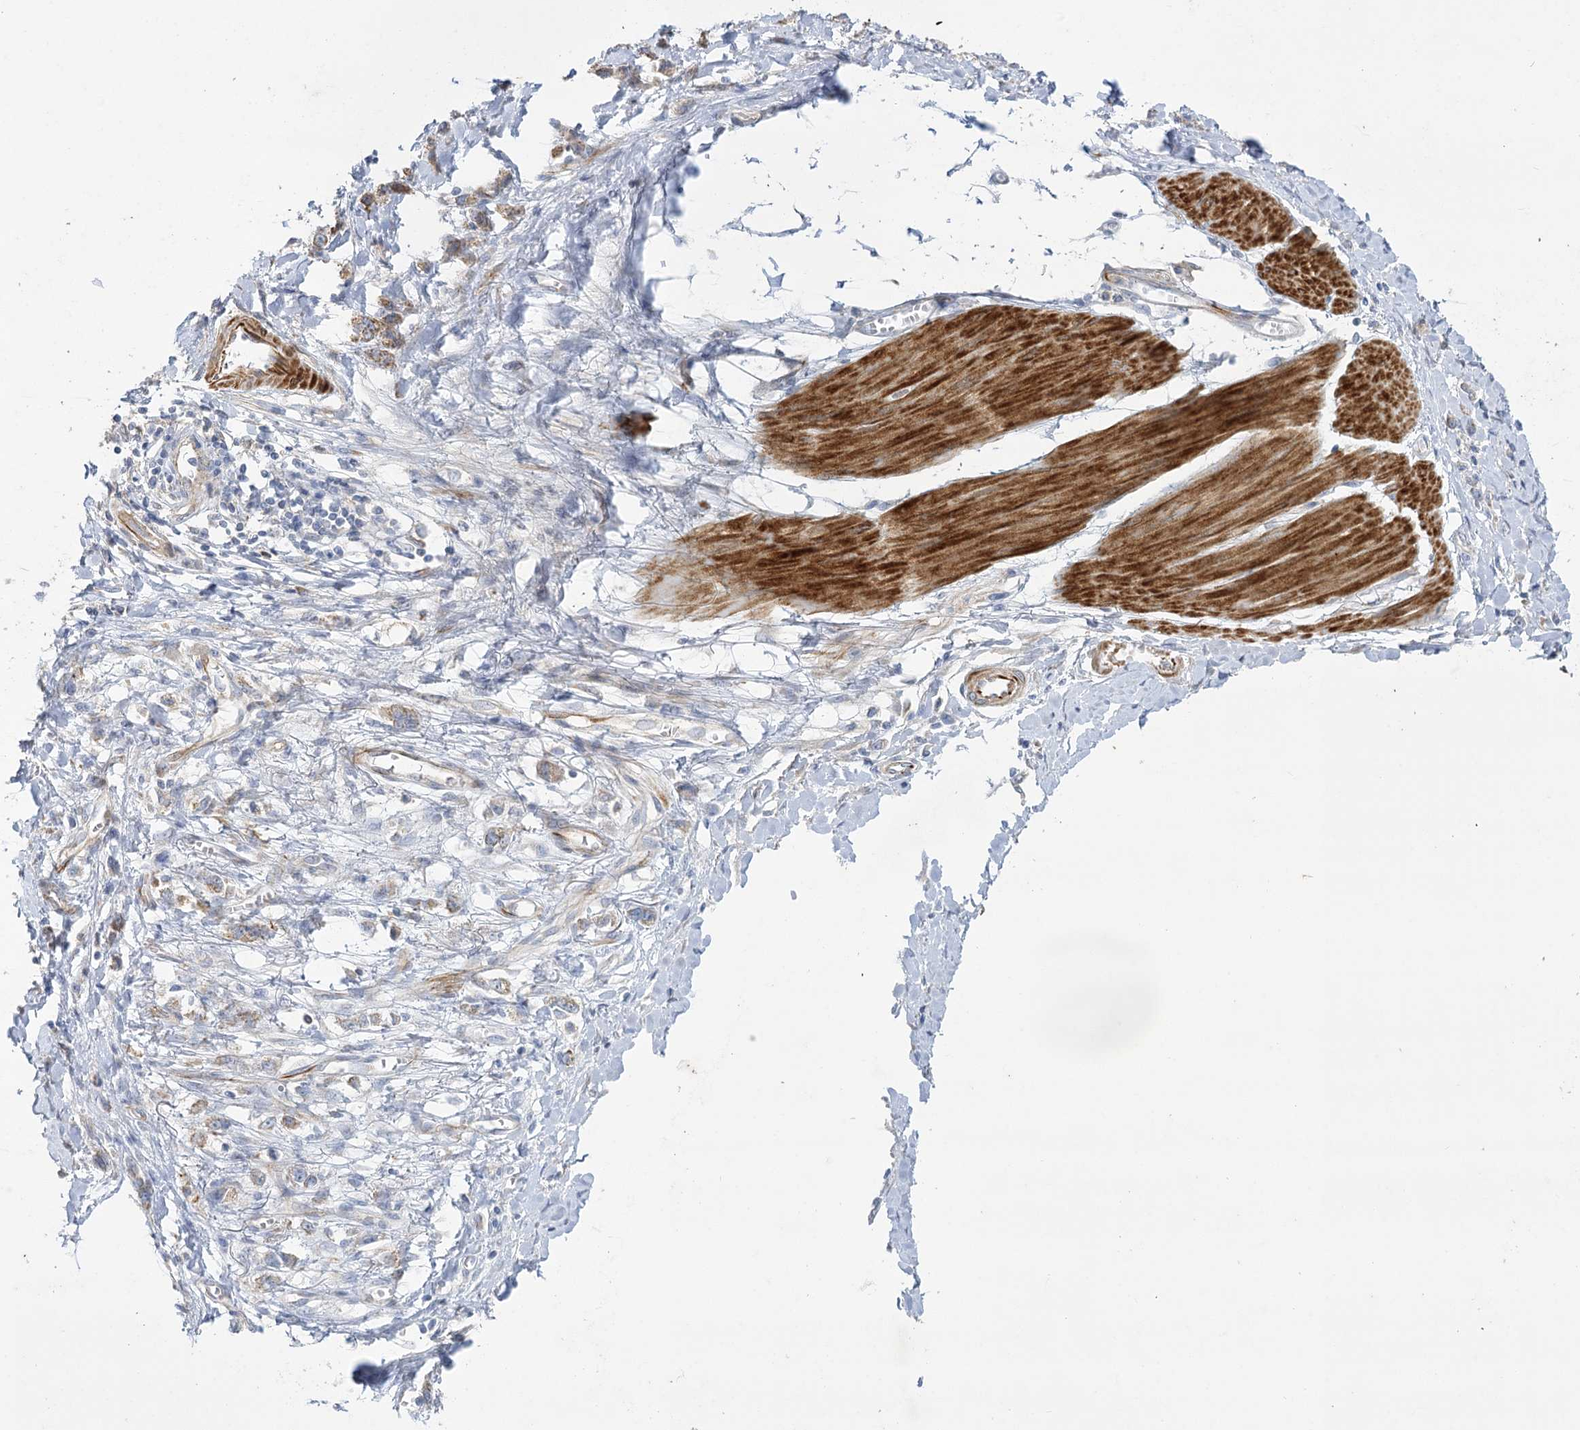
{"staining": {"intensity": "weak", "quantity": "25%-75%", "location": "cytoplasmic/membranous"}, "tissue": "stomach cancer", "cell_type": "Tumor cells", "image_type": "cancer", "snomed": [{"axis": "morphology", "description": "Adenocarcinoma, NOS"}, {"axis": "topography", "description": "Stomach"}], "caption": "Stomach cancer (adenocarcinoma) was stained to show a protein in brown. There is low levels of weak cytoplasmic/membranous staining in about 25%-75% of tumor cells.", "gene": "DHTKD1", "patient": {"sex": "female", "age": 76}}